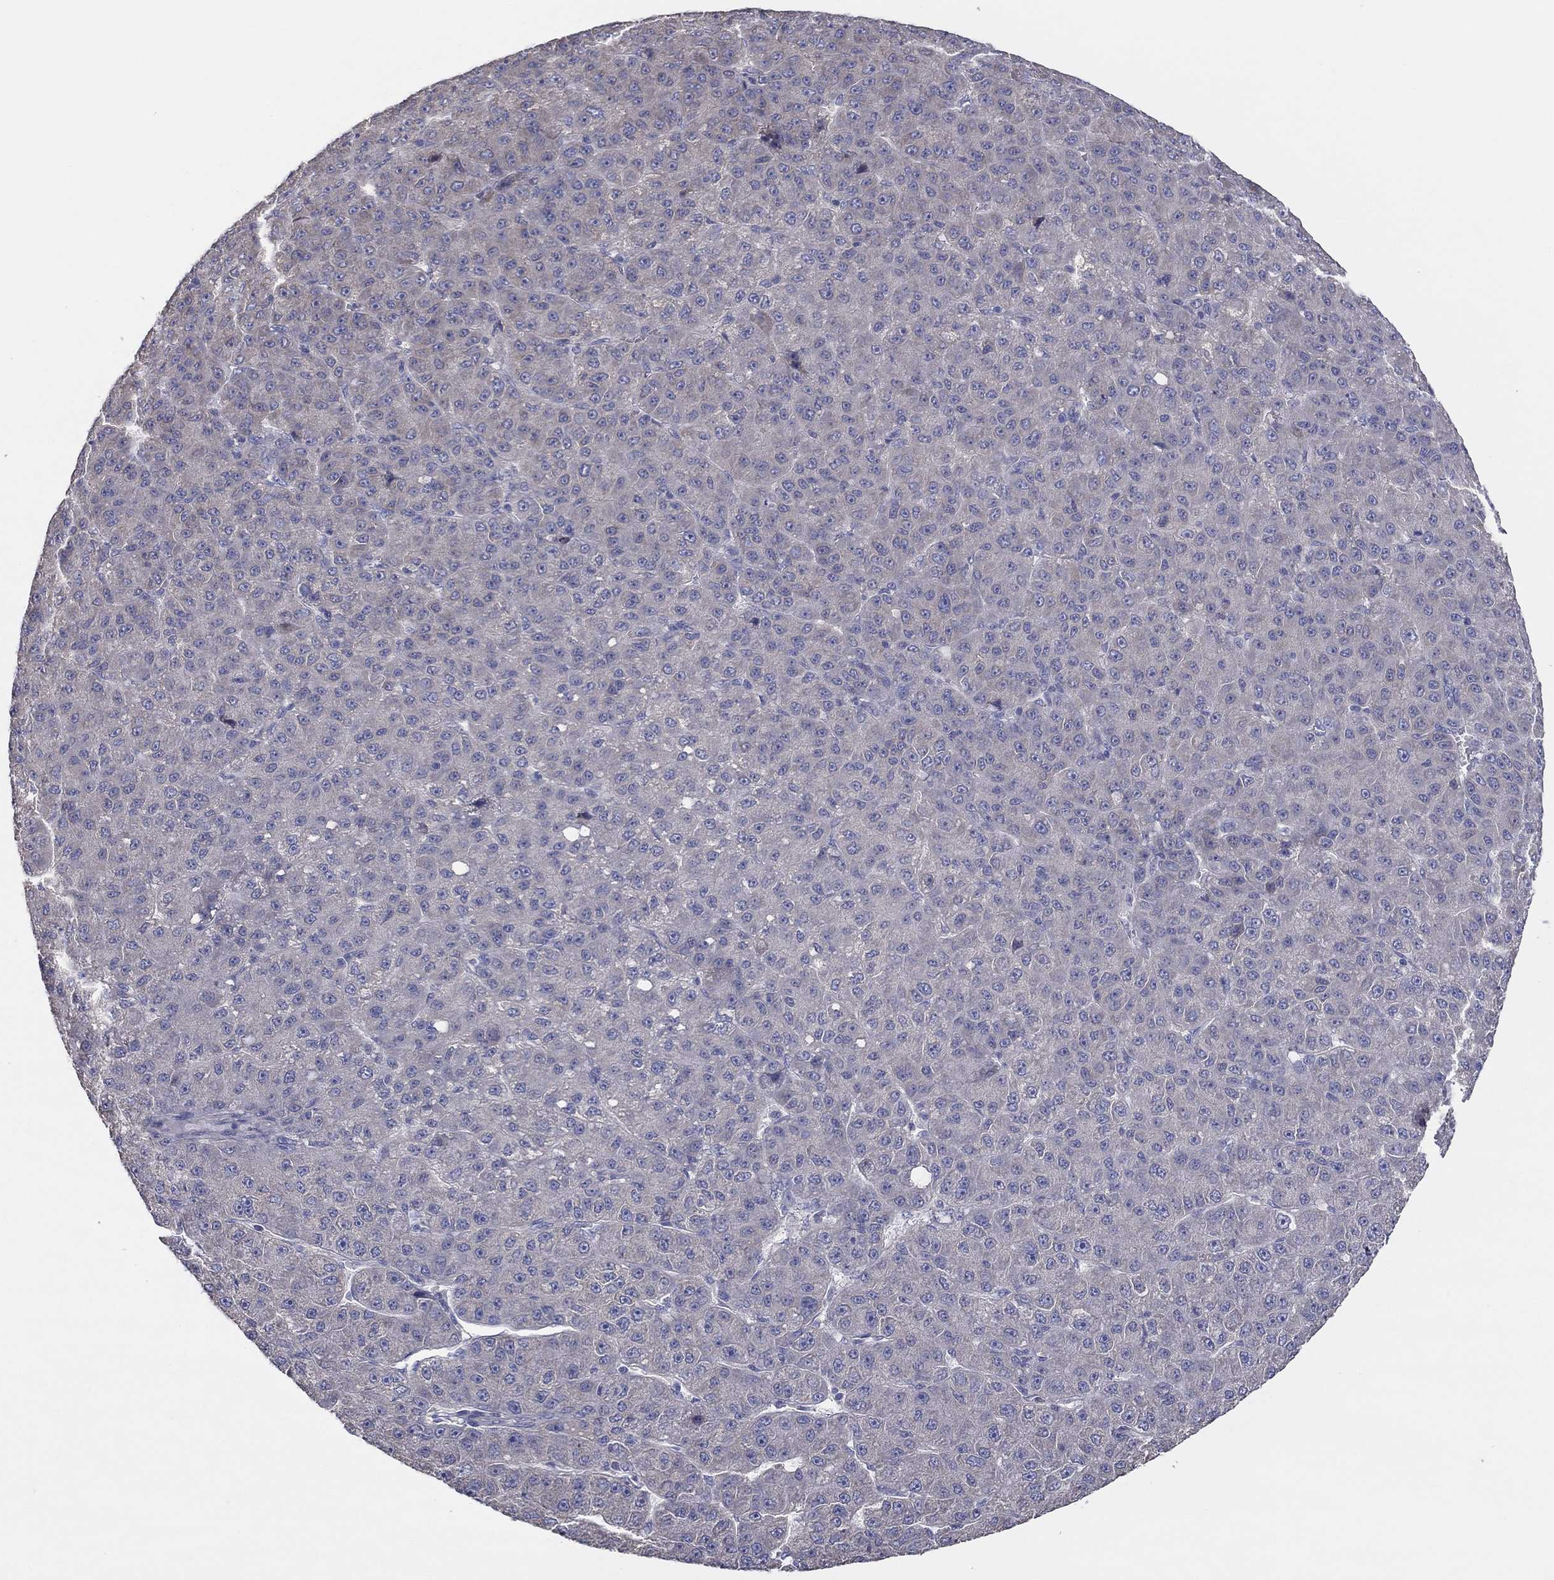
{"staining": {"intensity": "negative", "quantity": "none", "location": "none"}, "tissue": "liver cancer", "cell_type": "Tumor cells", "image_type": "cancer", "snomed": [{"axis": "morphology", "description": "Carcinoma, Hepatocellular, NOS"}, {"axis": "topography", "description": "Liver"}], "caption": "Immunohistochemistry (IHC) histopathology image of human liver hepatocellular carcinoma stained for a protein (brown), which demonstrates no staining in tumor cells.", "gene": "DOCK3", "patient": {"sex": "male", "age": 67}}